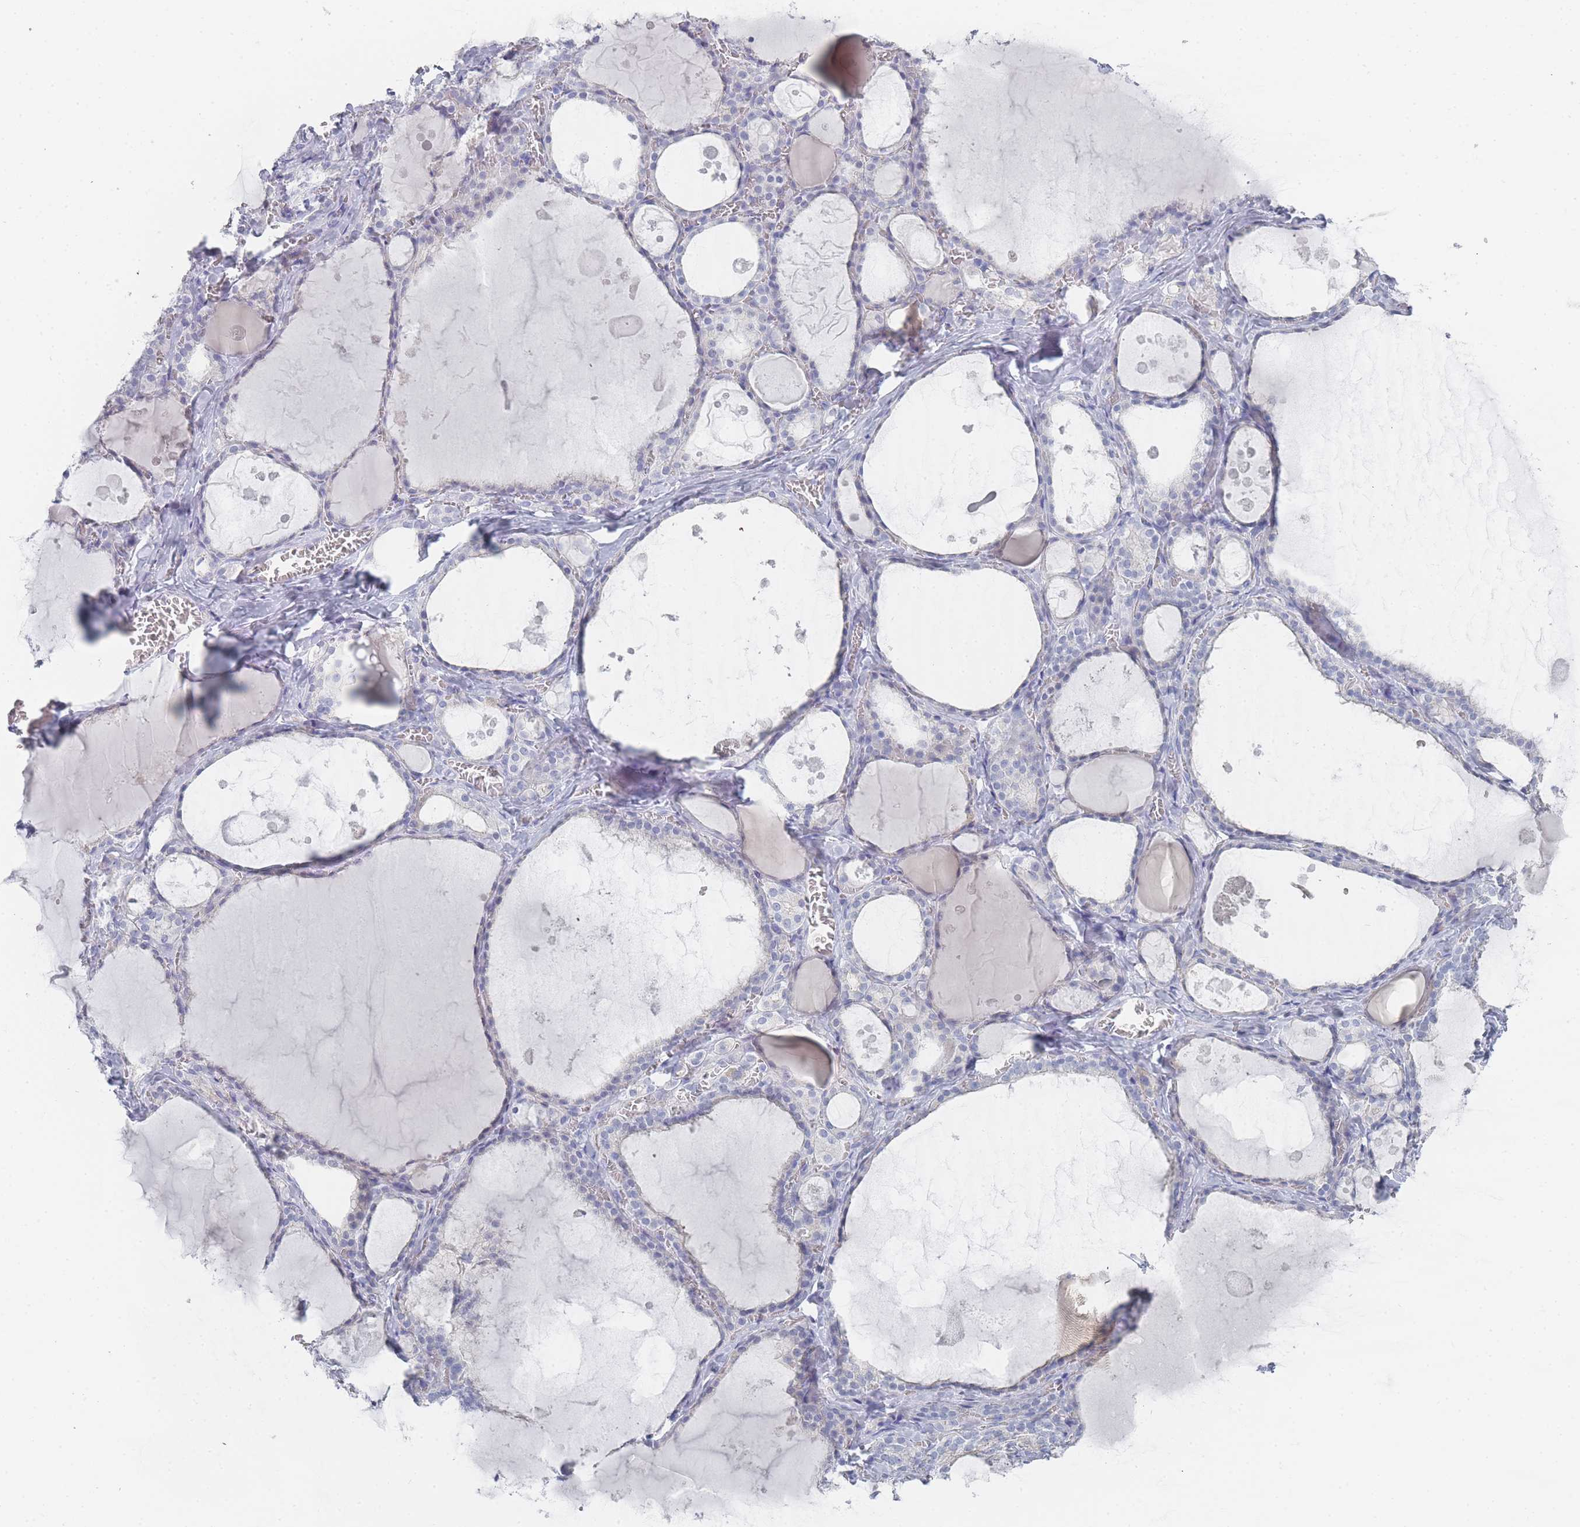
{"staining": {"intensity": "negative", "quantity": "none", "location": "none"}, "tissue": "thyroid gland", "cell_type": "Glandular cells", "image_type": "normal", "snomed": [{"axis": "morphology", "description": "Normal tissue, NOS"}, {"axis": "topography", "description": "Thyroid gland"}], "caption": "Immunohistochemistry of unremarkable human thyroid gland shows no positivity in glandular cells.", "gene": "IMPG1", "patient": {"sex": "male", "age": 56}}